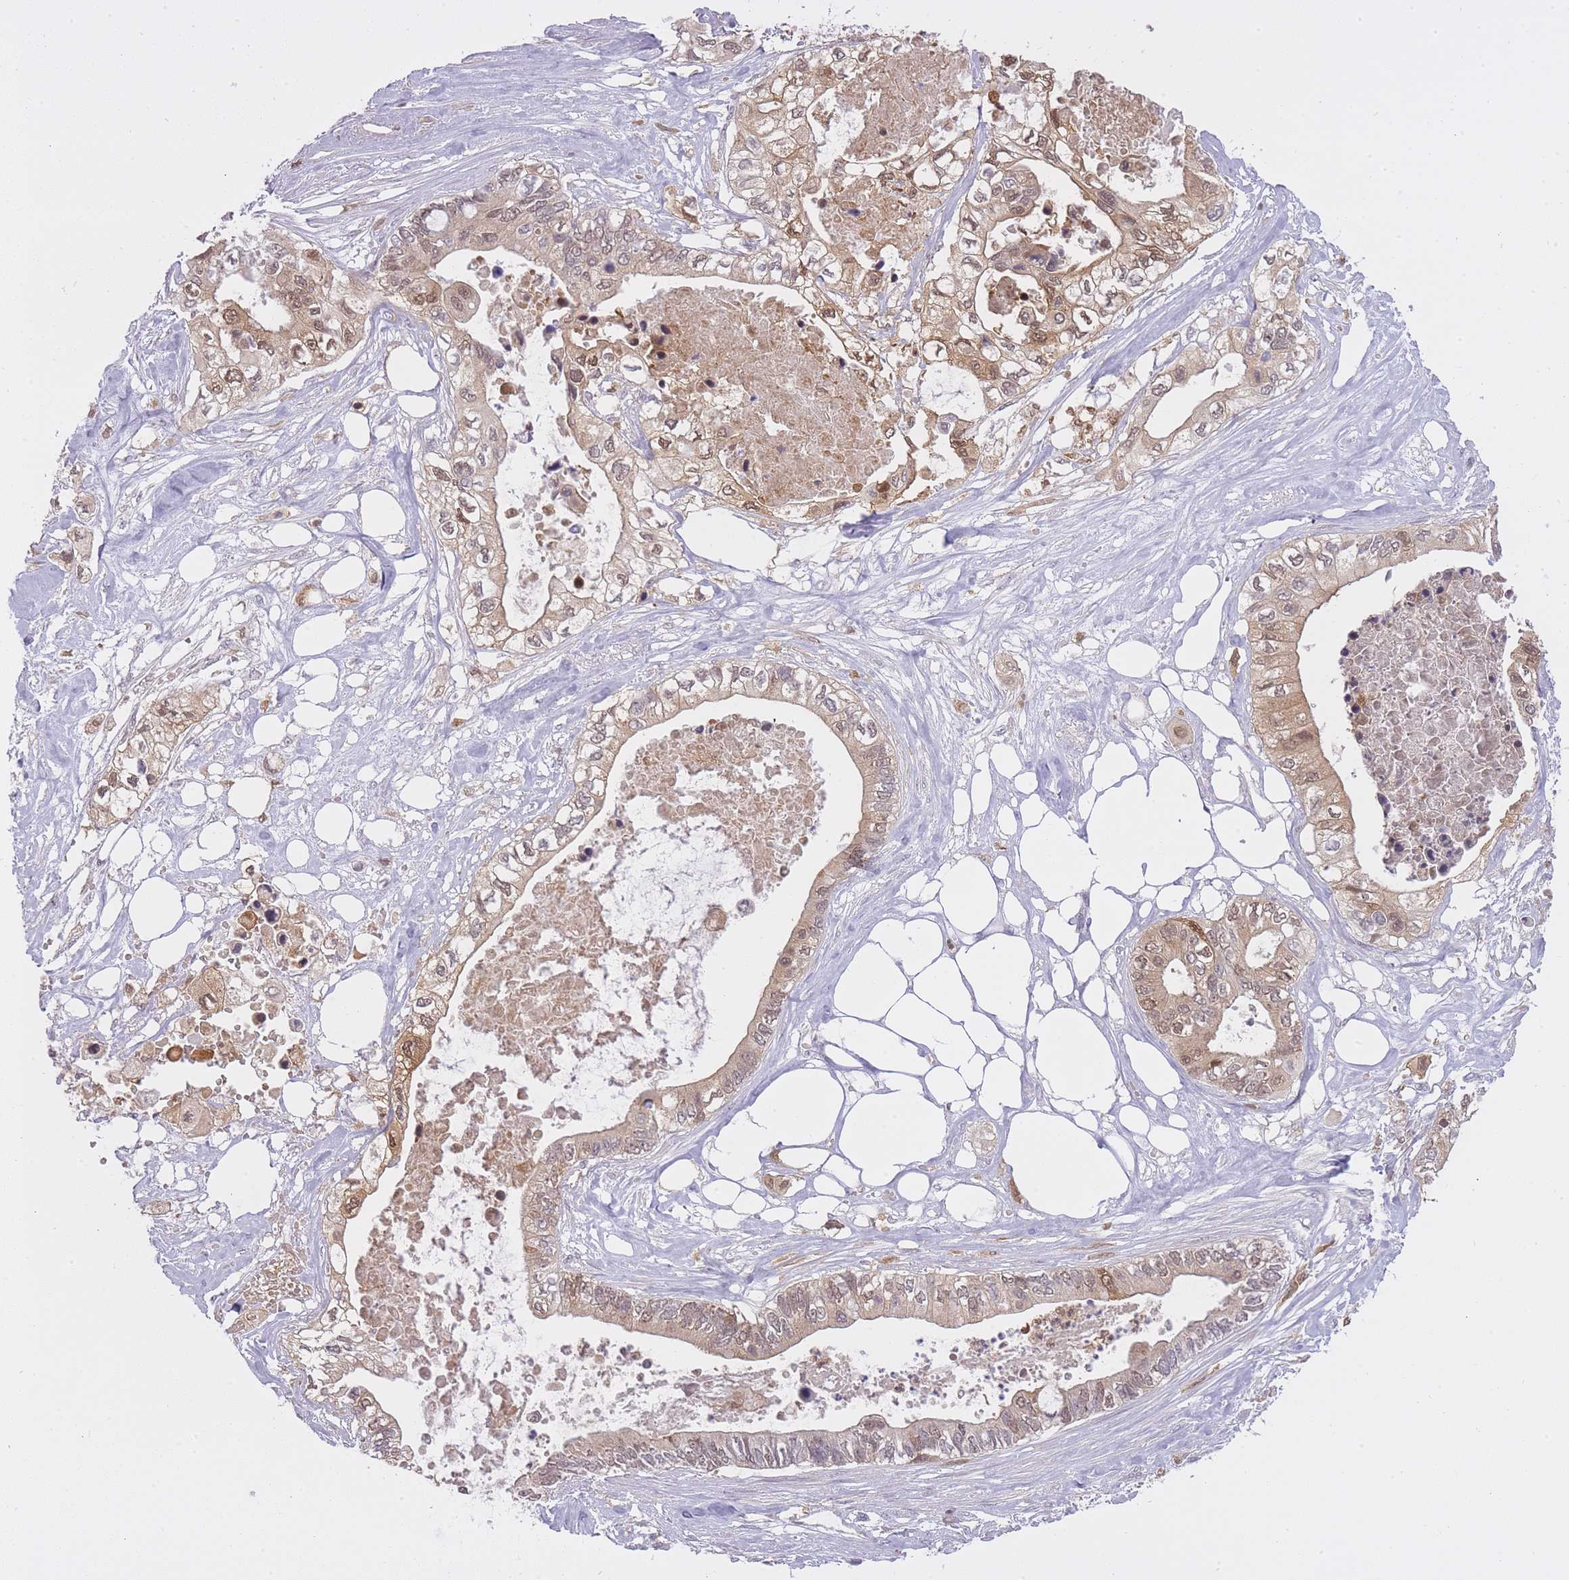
{"staining": {"intensity": "moderate", "quantity": ">75%", "location": "cytoplasmic/membranous,nuclear"}, "tissue": "pancreatic cancer", "cell_type": "Tumor cells", "image_type": "cancer", "snomed": [{"axis": "morphology", "description": "Adenocarcinoma, NOS"}, {"axis": "topography", "description": "Pancreas"}], "caption": "IHC of adenocarcinoma (pancreatic) demonstrates medium levels of moderate cytoplasmic/membranous and nuclear positivity in approximately >75% of tumor cells.", "gene": "CXorf38", "patient": {"sex": "female", "age": 63}}